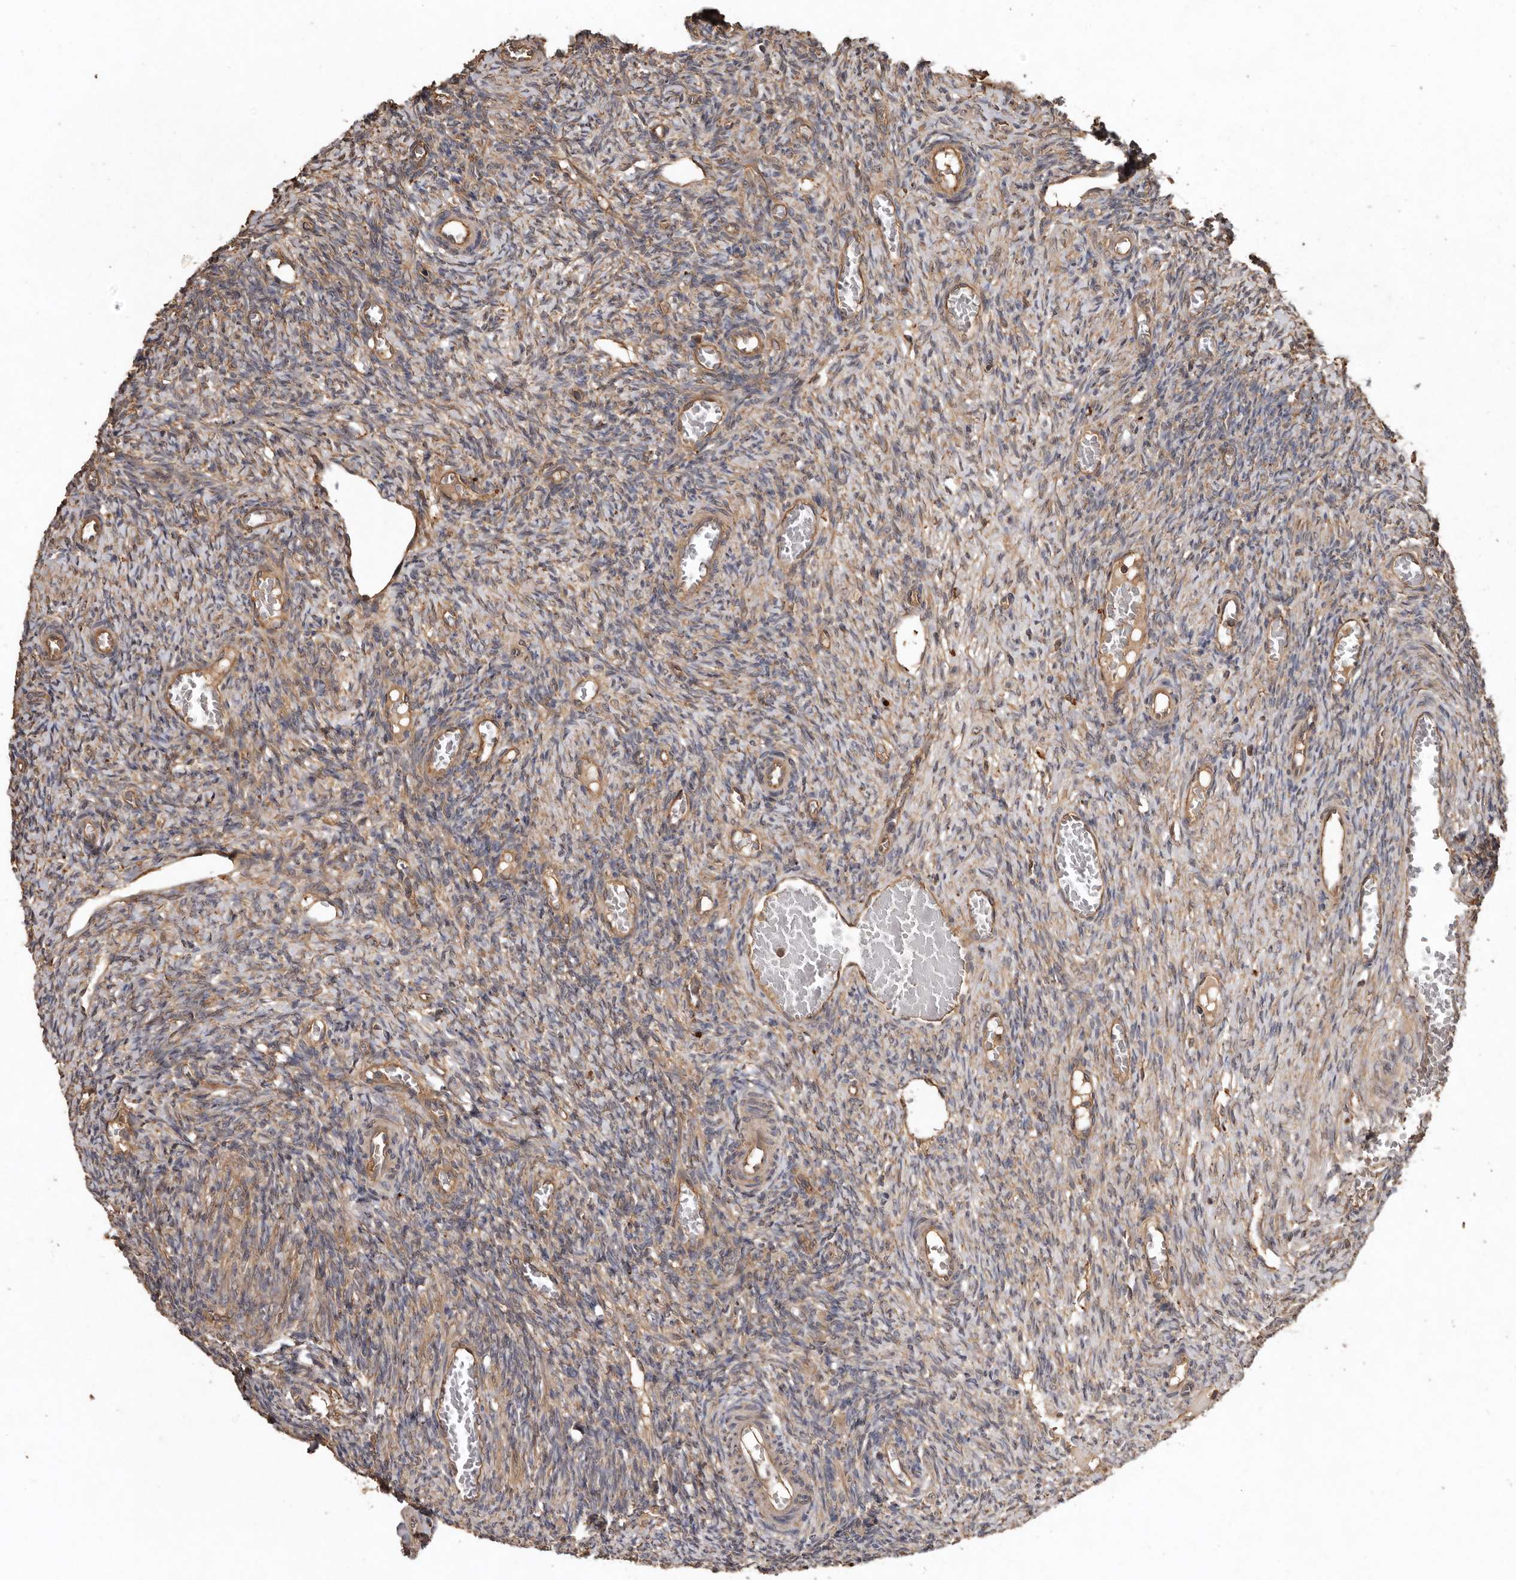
{"staining": {"intensity": "moderate", "quantity": "<25%", "location": "cytoplasmic/membranous"}, "tissue": "ovary", "cell_type": "Ovarian stroma cells", "image_type": "normal", "snomed": [{"axis": "morphology", "description": "Normal tissue, NOS"}, {"axis": "topography", "description": "Ovary"}], "caption": "Immunohistochemical staining of benign ovary exhibits low levels of moderate cytoplasmic/membranous expression in approximately <25% of ovarian stroma cells. Nuclei are stained in blue.", "gene": "FLCN", "patient": {"sex": "female", "age": 27}}